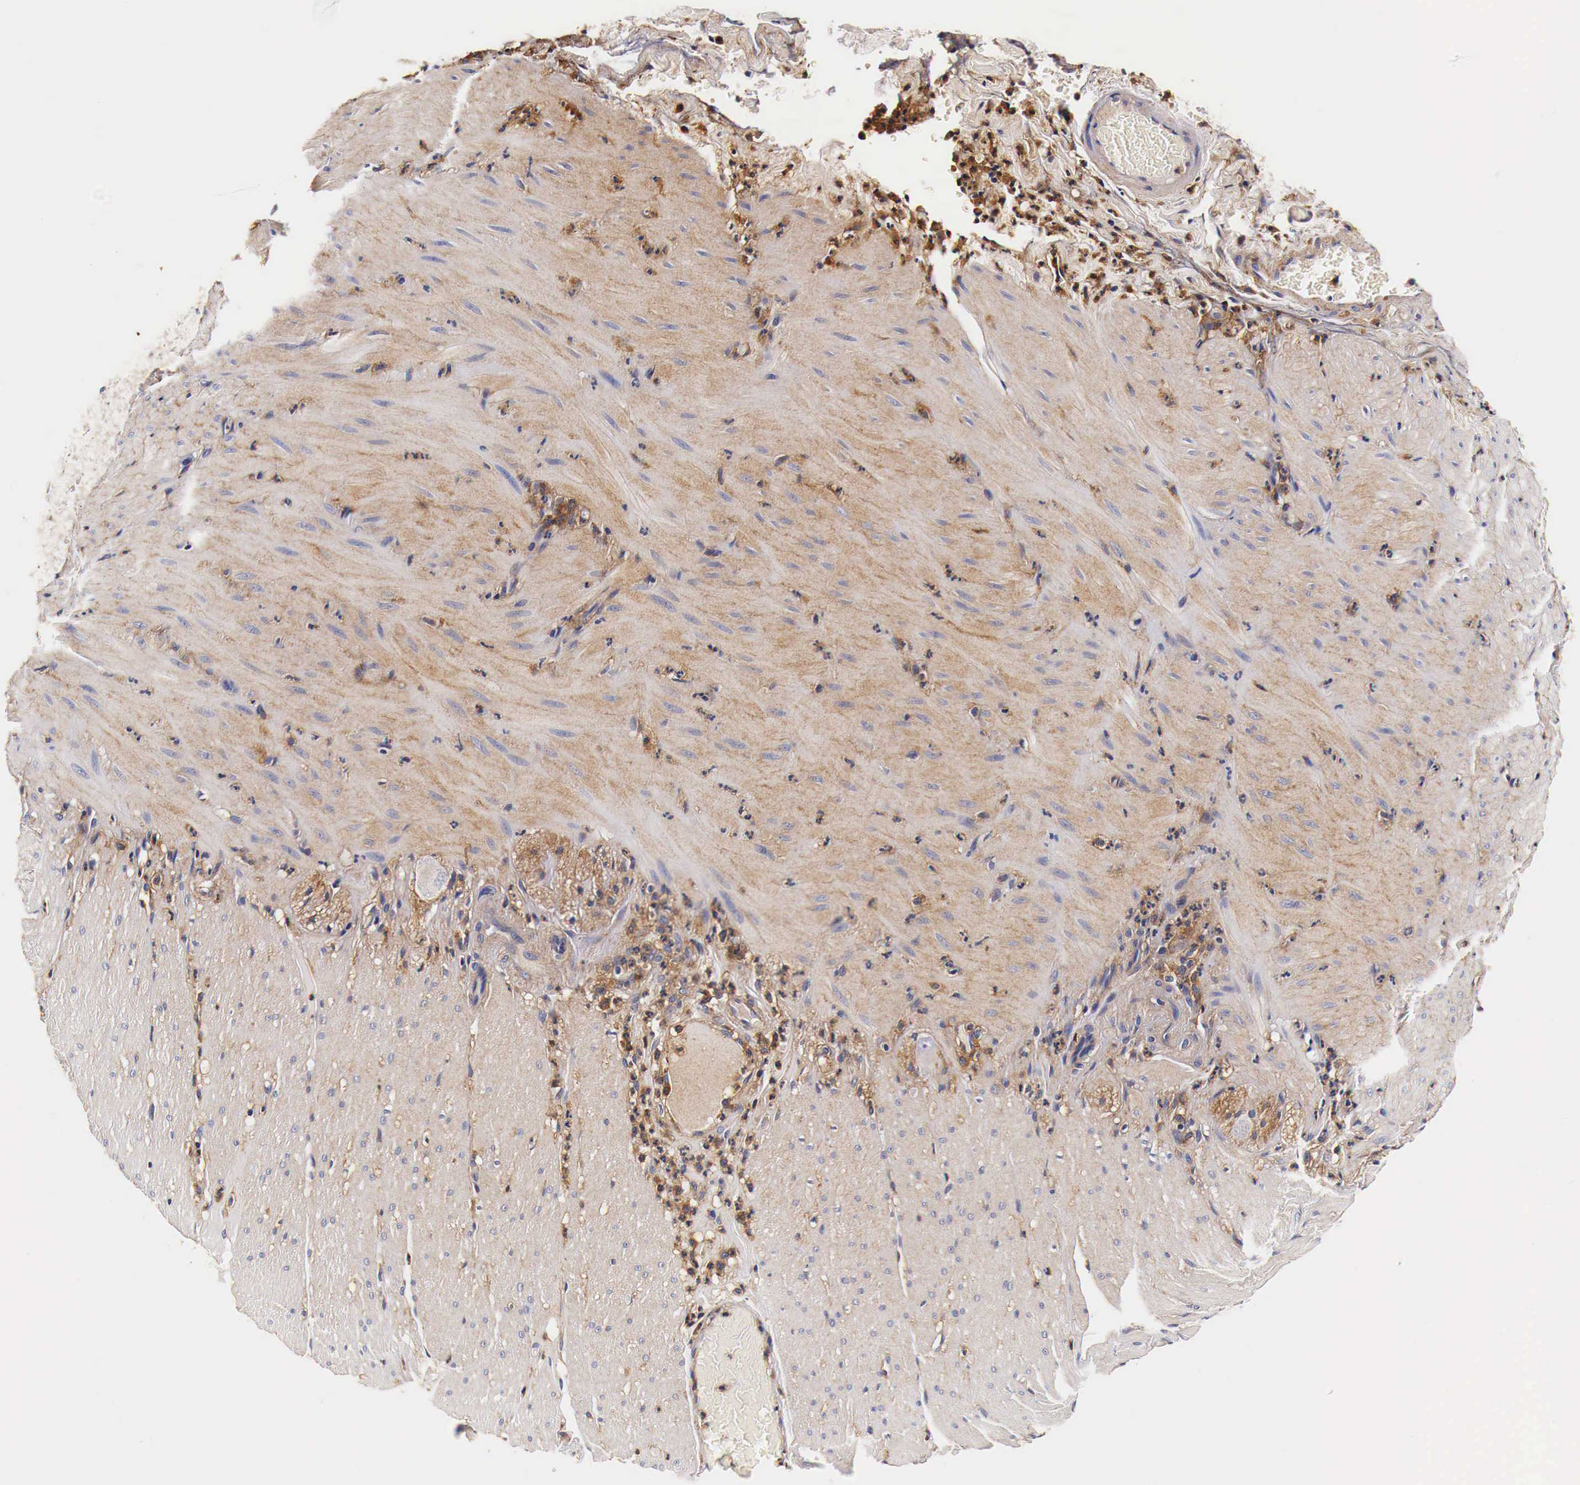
{"staining": {"intensity": "moderate", "quantity": ">75%", "location": "cytoplasmic/membranous"}, "tissue": "smooth muscle", "cell_type": "Smooth muscle cells", "image_type": "normal", "snomed": [{"axis": "morphology", "description": "Normal tissue, NOS"}, {"axis": "topography", "description": "Duodenum"}], "caption": "Protein expression analysis of normal smooth muscle shows moderate cytoplasmic/membranous expression in approximately >75% of smooth muscle cells.", "gene": "RP2", "patient": {"sex": "male", "age": 63}}